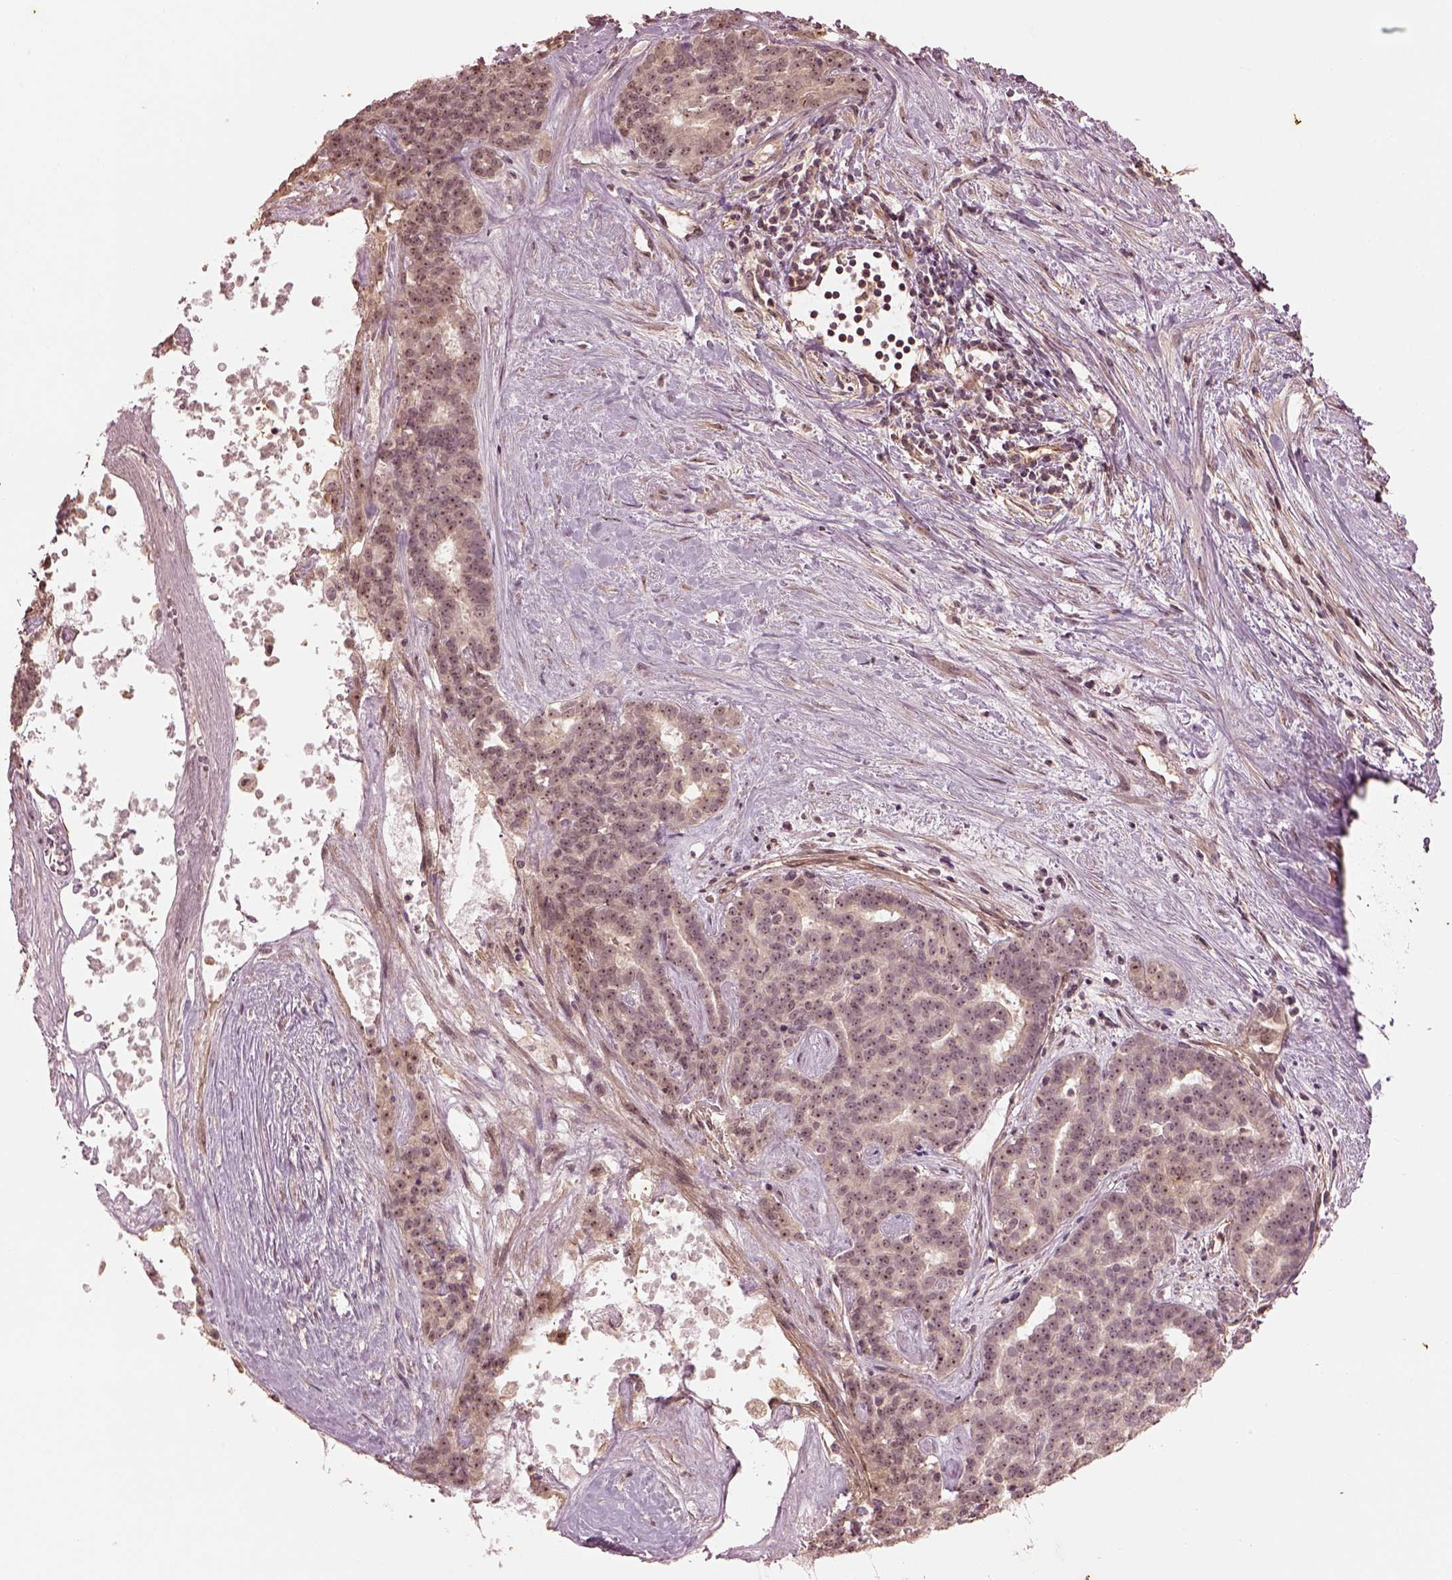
{"staining": {"intensity": "moderate", "quantity": ">75%", "location": "cytoplasmic/membranous,nuclear"}, "tissue": "liver cancer", "cell_type": "Tumor cells", "image_type": "cancer", "snomed": [{"axis": "morphology", "description": "Cholangiocarcinoma"}, {"axis": "topography", "description": "Liver"}], "caption": "Immunohistochemical staining of human cholangiocarcinoma (liver) exhibits medium levels of moderate cytoplasmic/membranous and nuclear staining in approximately >75% of tumor cells. The staining is performed using DAB brown chromogen to label protein expression. The nuclei are counter-stained blue using hematoxylin.", "gene": "GNRH1", "patient": {"sex": "female", "age": 47}}